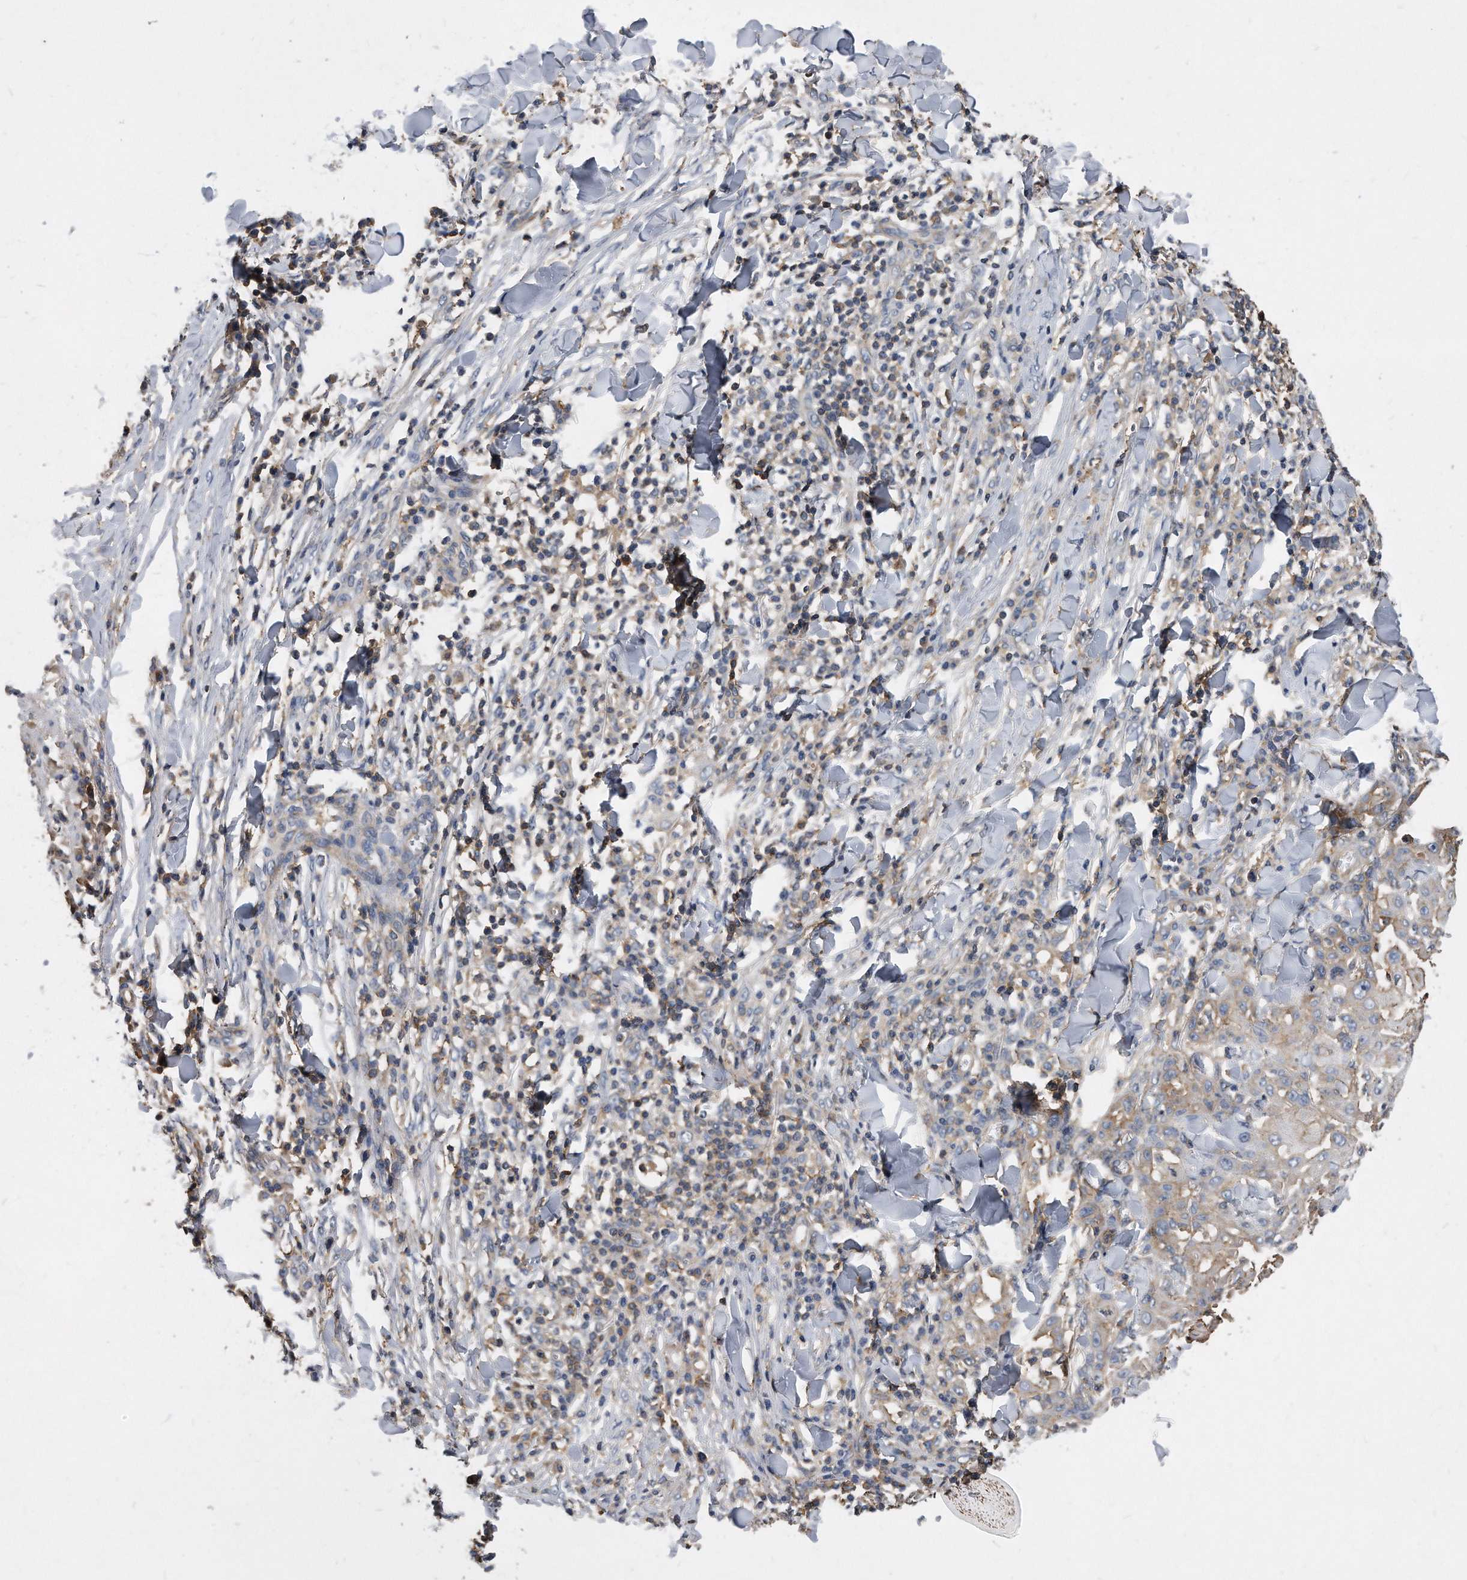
{"staining": {"intensity": "weak", "quantity": "25%-75%", "location": "cytoplasmic/membranous"}, "tissue": "skin cancer", "cell_type": "Tumor cells", "image_type": "cancer", "snomed": [{"axis": "morphology", "description": "Squamous cell carcinoma, NOS"}, {"axis": "topography", "description": "Skin"}], "caption": "The image shows staining of skin squamous cell carcinoma, revealing weak cytoplasmic/membranous protein expression (brown color) within tumor cells. Immunohistochemistry stains the protein of interest in brown and the nuclei are stained blue.", "gene": "ATG5", "patient": {"sex": "male", "age": 24}}